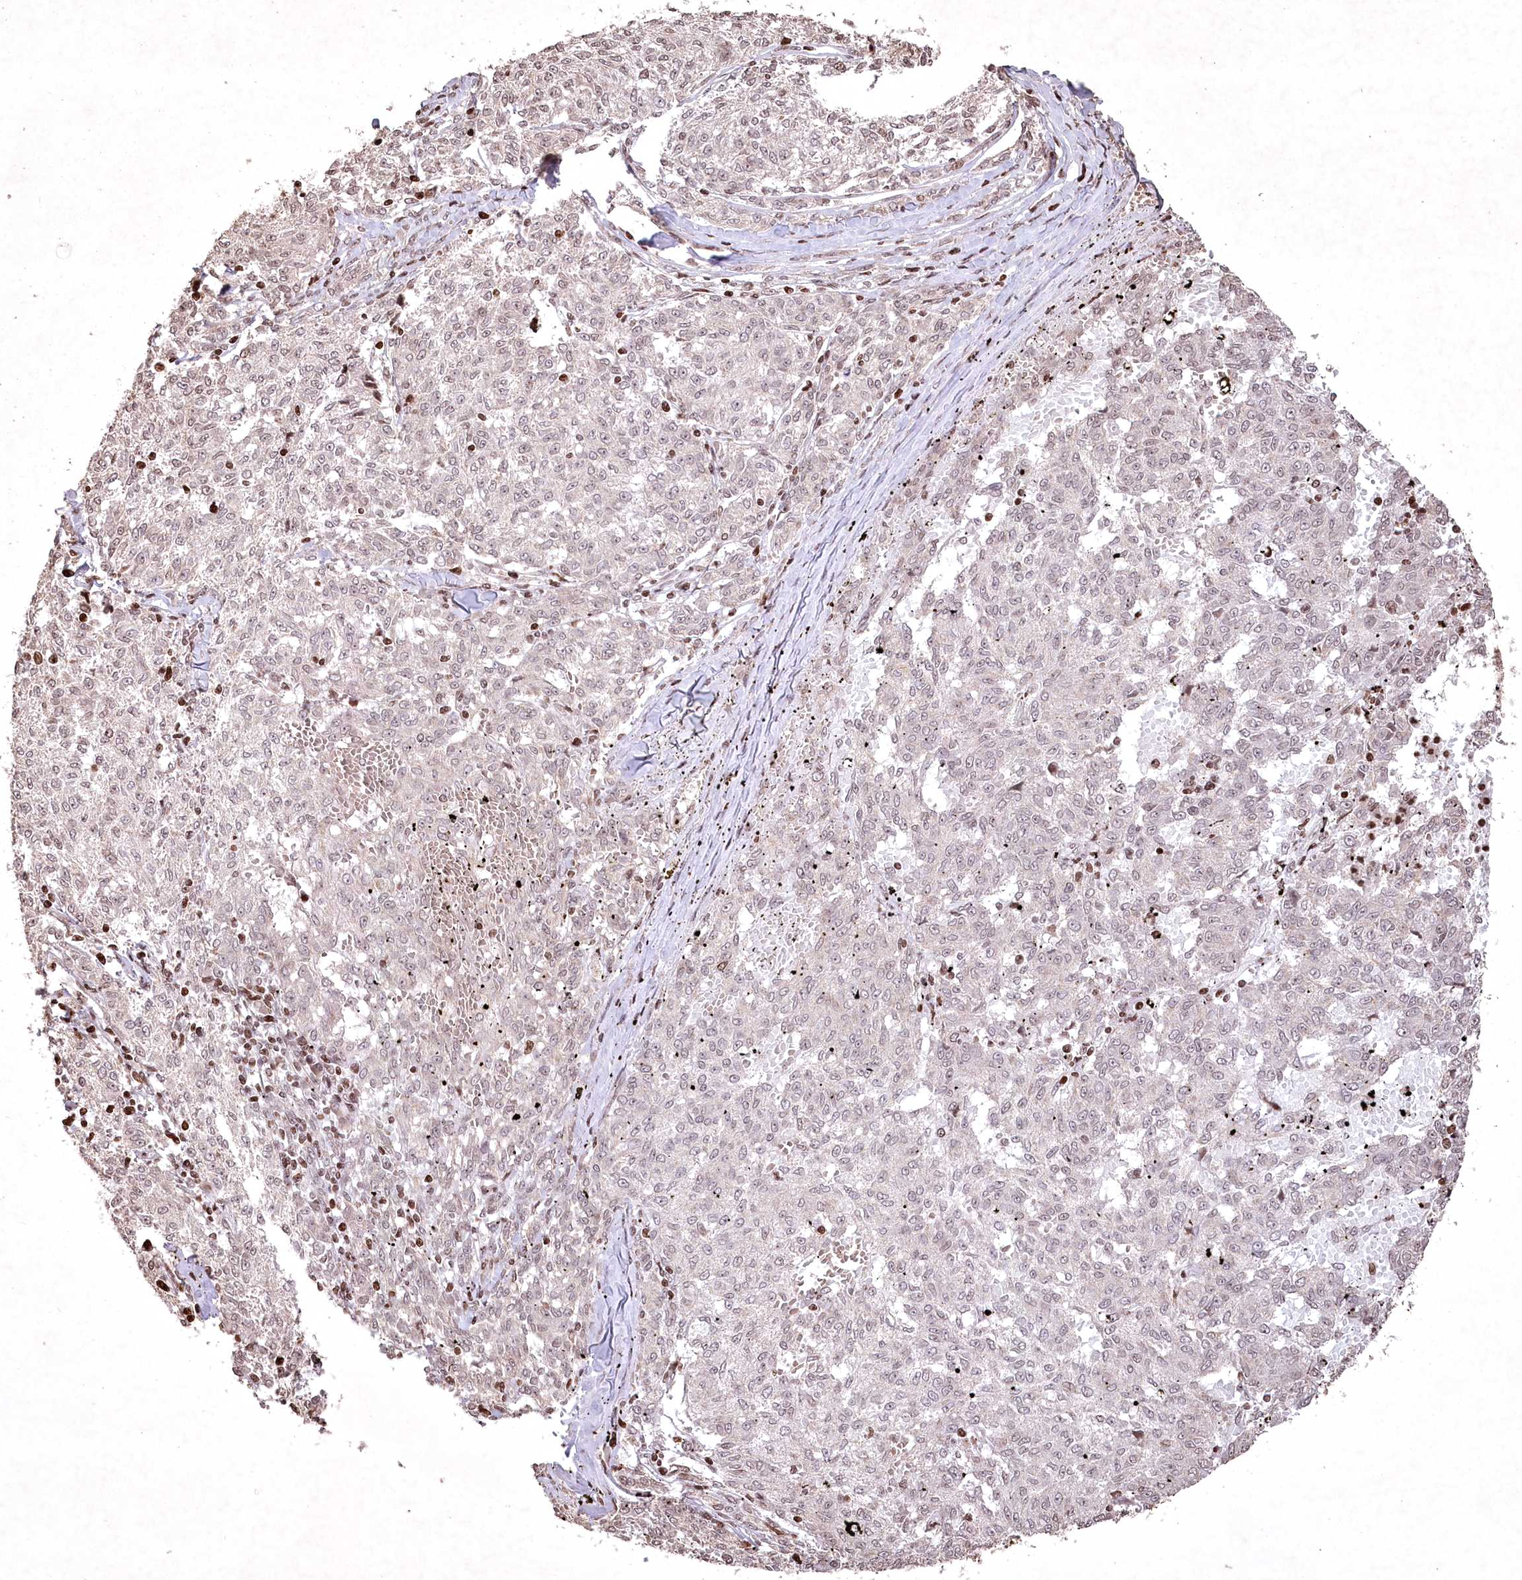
{"staining": {"intensity": "weak", "quantity": "25%-75%", "location": "nuclear"}, "tissue": "melanoma", "cell_type": "Tumor cells", "image_type": "cancer", "snomed": [{"axis": "morphology", "description": "Malignant melanoma, NOS"}, {"axis": "topography", "description": "Skin"}], "caption": "Immunohistochemical staining of human melanoma demonstrates low levels of weak nuclear staining in approximately 25%-75% of tumor cells. (IHC, brightfield microscopy, high magnification).", "gene": "CCSER2", "patient": {"sex": "female", "age": 72}}